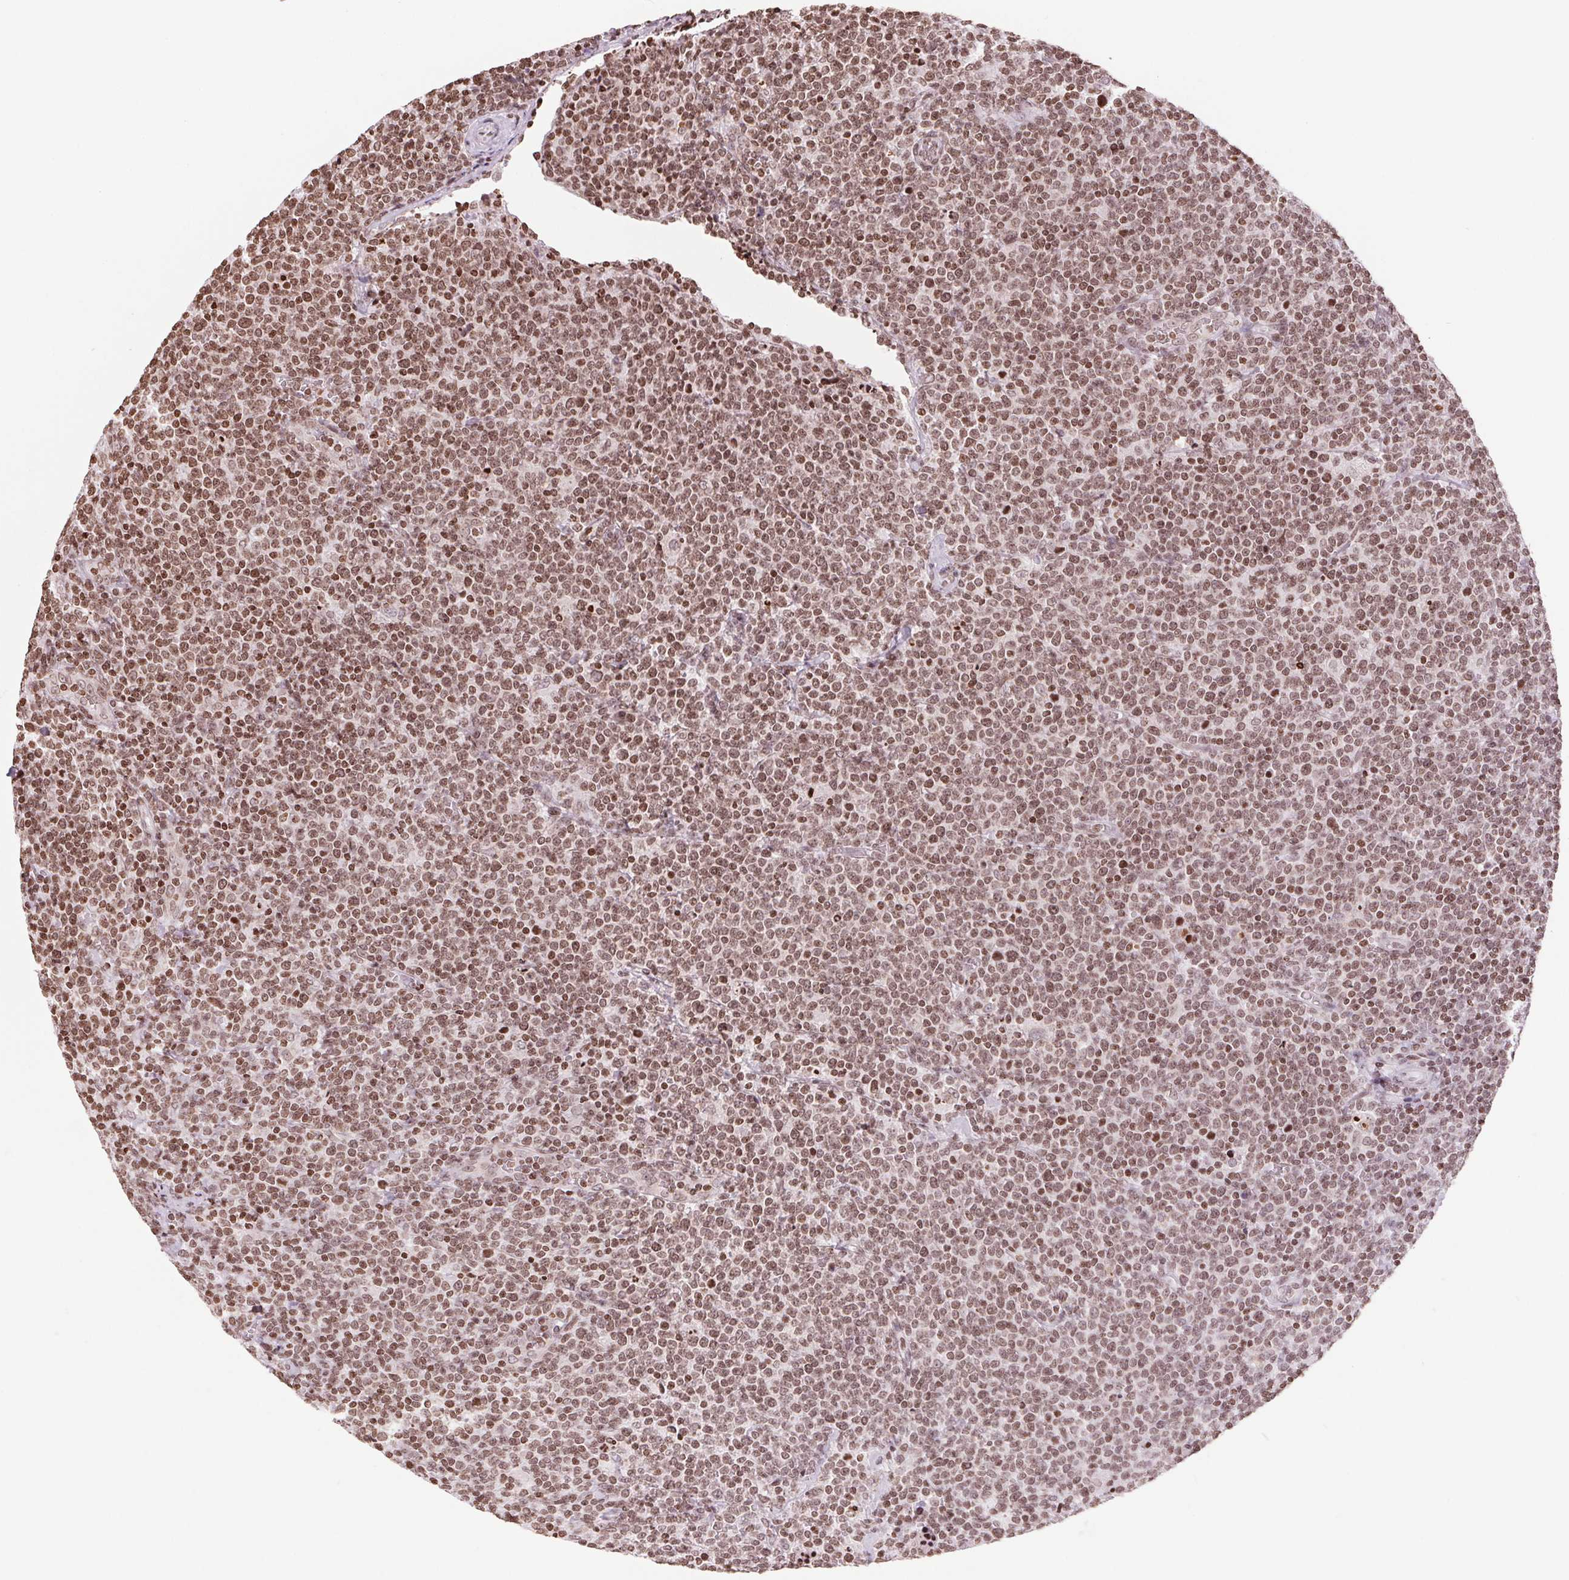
{"staining": {"intensity": "moderate", "quantity": ">75%", "location": "nuclear"}, "tissue": "lymphoma", "cell_type": "Tumor cells", "image_type": "cancer", "snomed": [{"axis": "morphology", "description": "Malignant lymphoma, non-Hodgkin's type, High grade"}, {"axis": "topography", "description": "Lymph node"}], "caption": "Immunohistochemical staining of high-grade malignant lymphoma, non-Hodgkin's type displays medium levels of moderate nuclear staining in about >75% of tumor cells.", "gene": "SMIM12", "patient": {"sex": "male", "age": 61}}